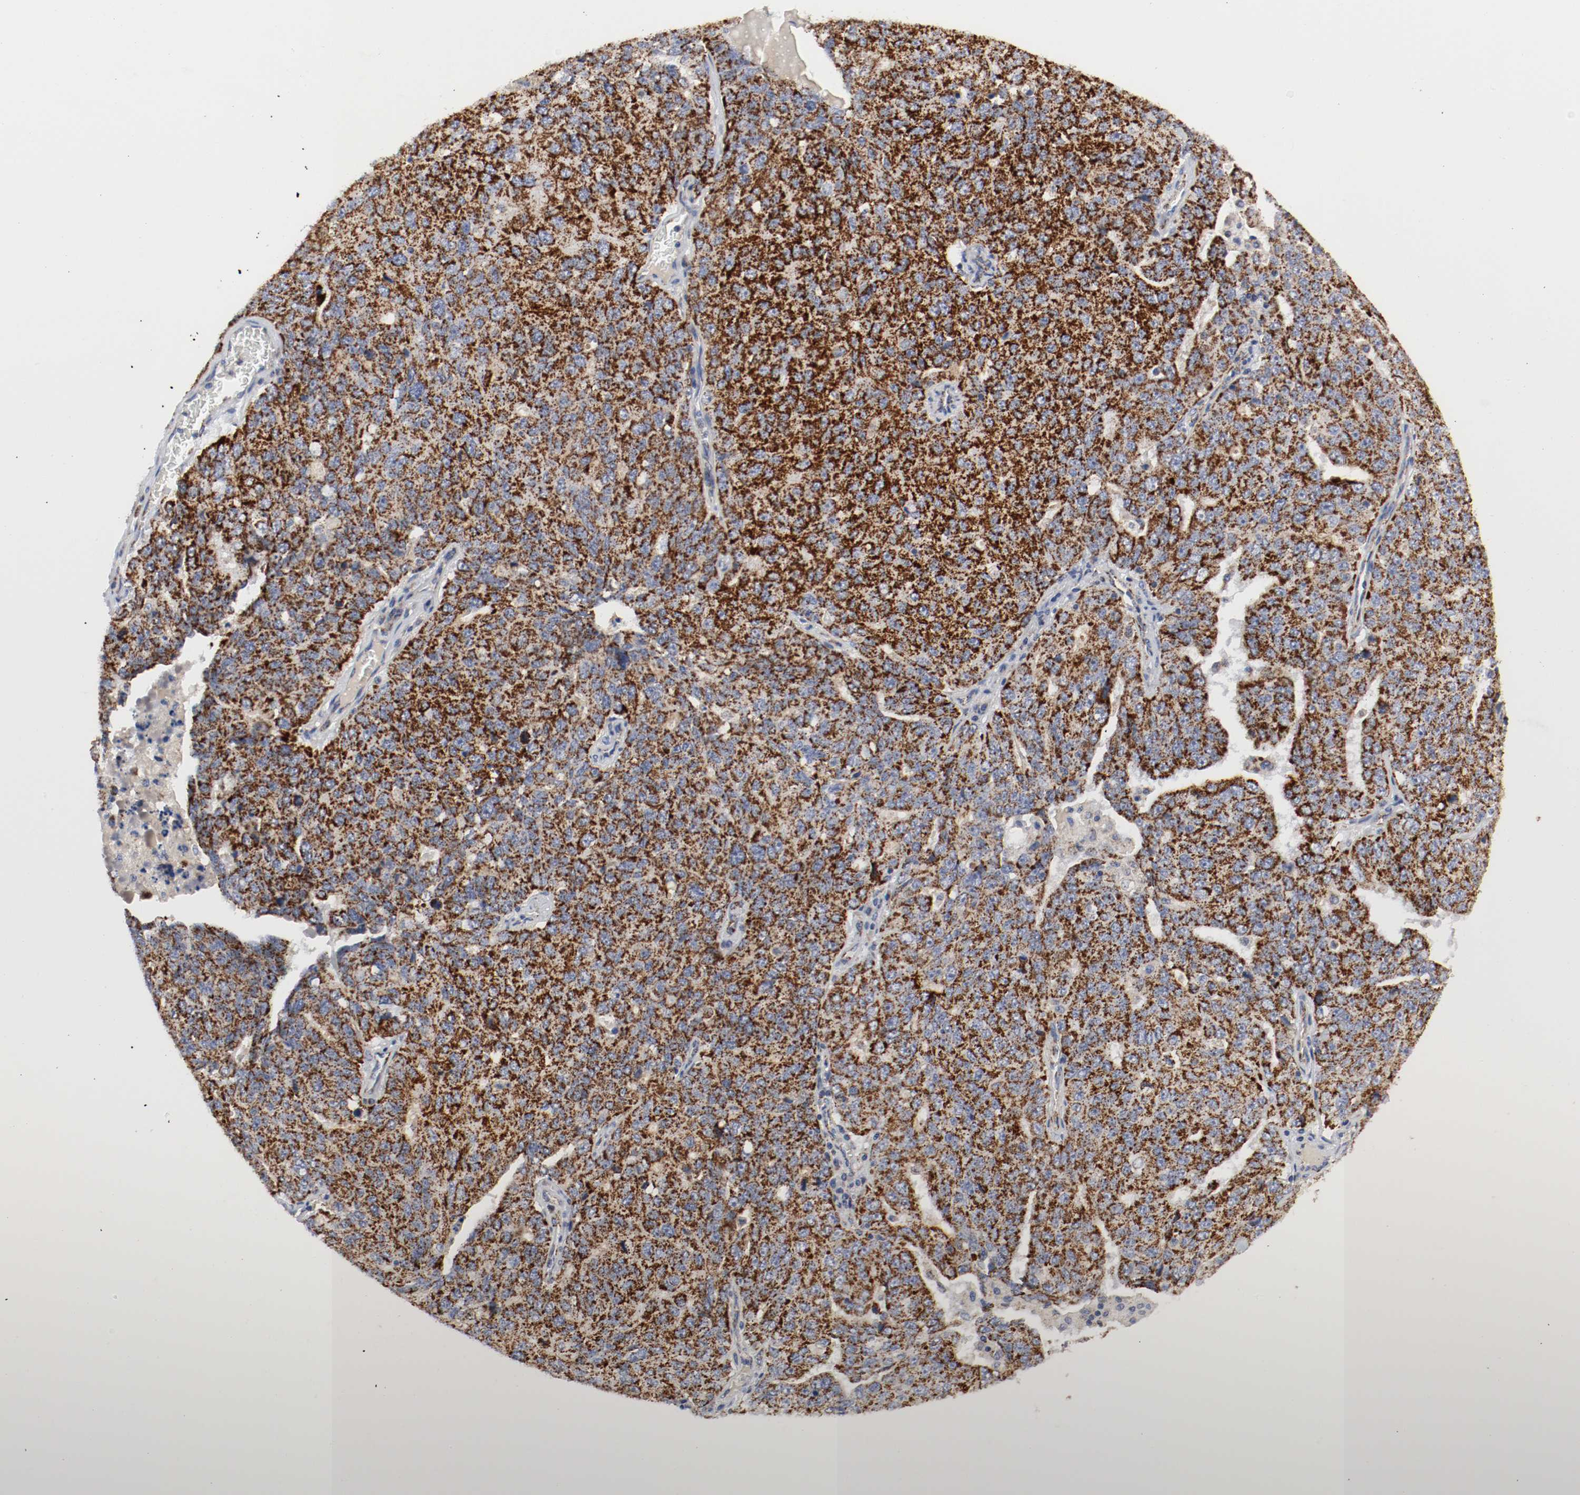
{"staining": {"intensity": "strong", "quantity": ">75%", "location": "cytoplasmic/membranous"}, "tissue": "ovarian cancer", "cell_type": "Tumor cells", "image_type": "cancer", "snomed": [{"axis": "morphology", "description": "Carcinoma, endometroid"}, {"axis": "topography", "description": "Ovary"}], "caption": "High-magnification brightfield microscopy of ovarian endometroid carcinoma stained with DAB (3,3'-diaminobenzidine) (brown) and counterstained with hematoxylin (blue). tumor cells exhibit strong cytoplasmic/membranous expression is present in approximately>75% of cells.", "gene": "AFG3L2", "patient": {"sex": "female", "age": 62}}